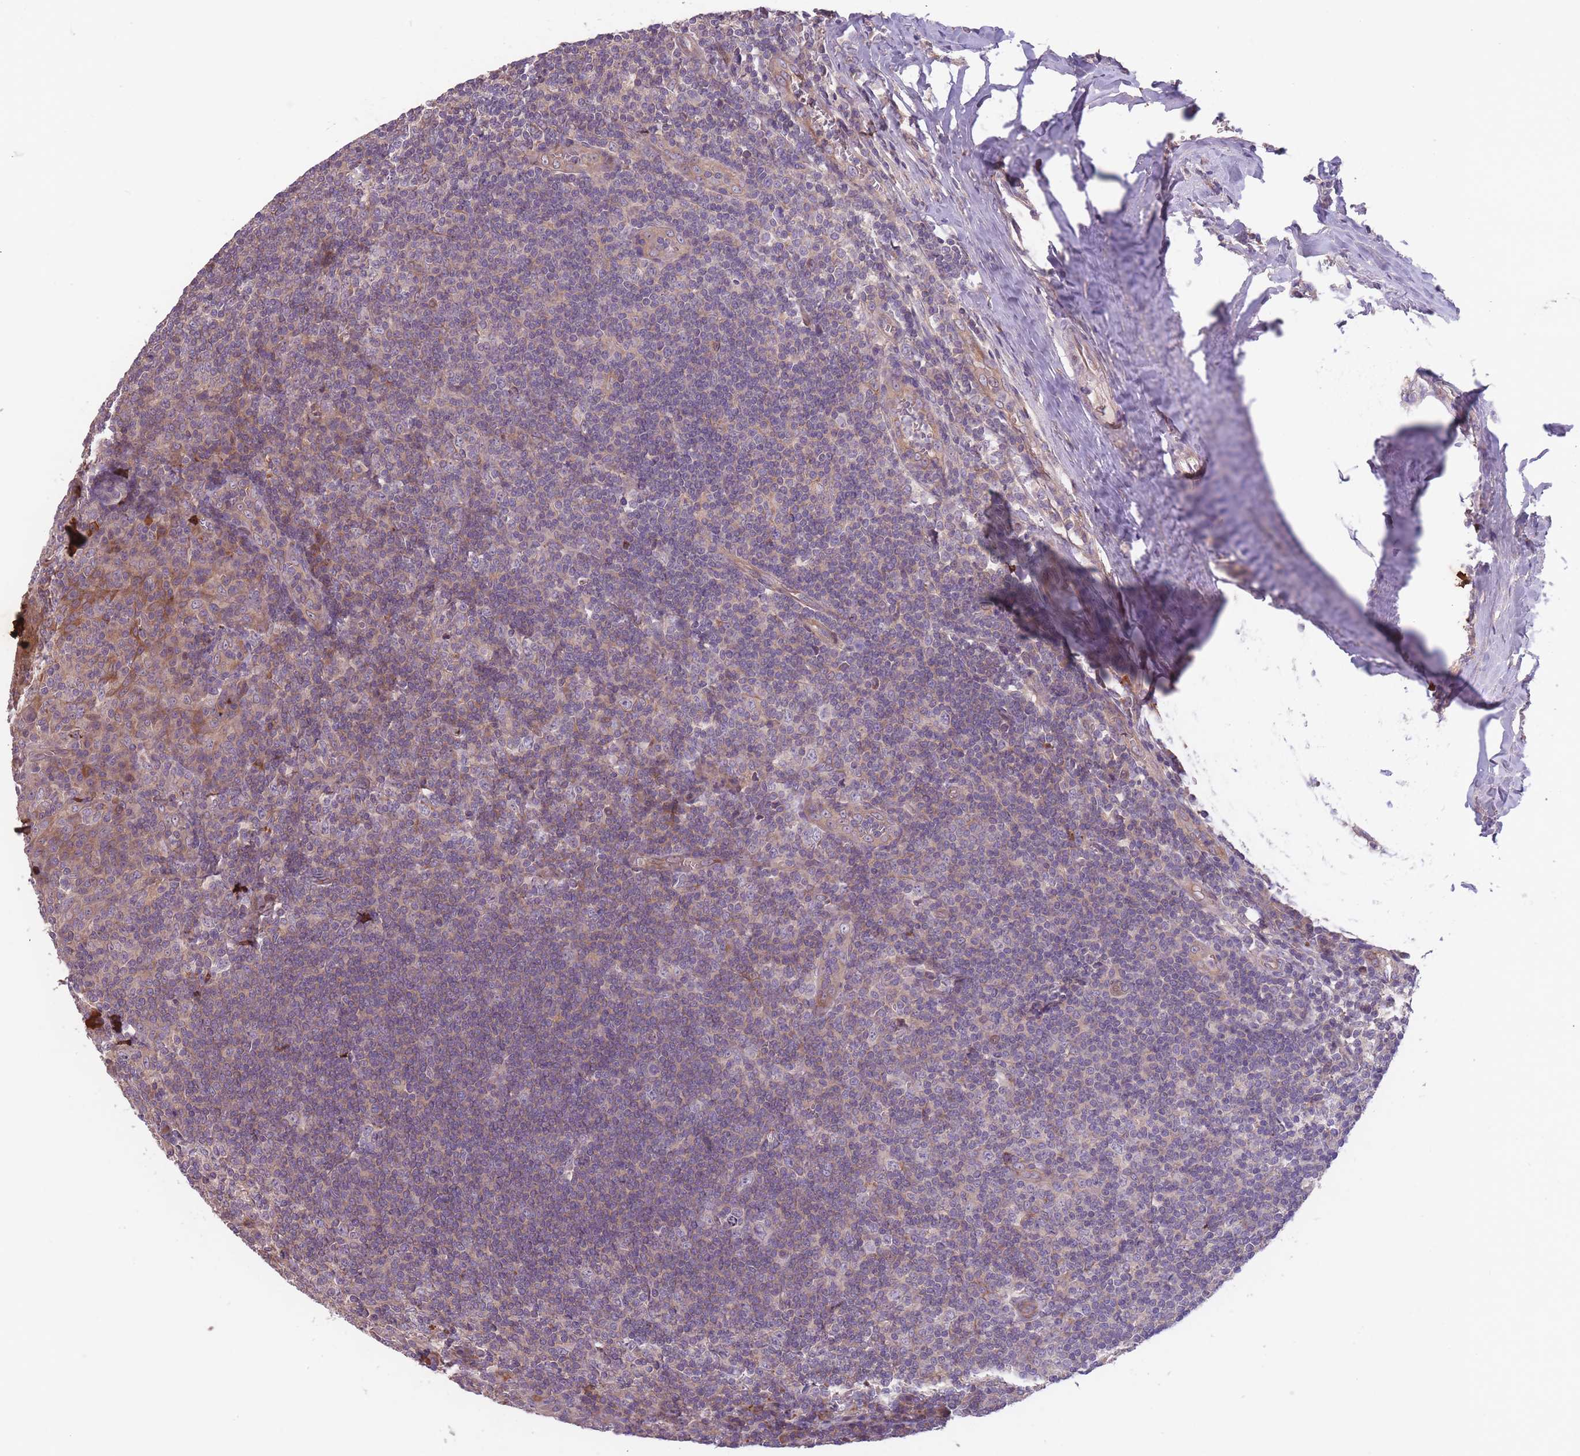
{"staining": {"intensity": "moderate", "quantity": "25%-75%", "location": "cytoplasmic/membranous"}, "tissue": "tonsil", "cell_type": "Germinal center cells", "image_type": "normal", "snomed": [{"axis": "morphology", "description": "Normal tissue, NOS"}, {"axis": "topography", "description": "Tonsil"}], "caption": "High-power microscopy captured an immunohistochemistry photomicrograph of unremarkable tonsil, revealing moderate cytoplasmic/membranous staining in about 25%-75% of germinal center cells.", "gene": "ITPKC", "patient": {"sex": "male", "age": 27}}